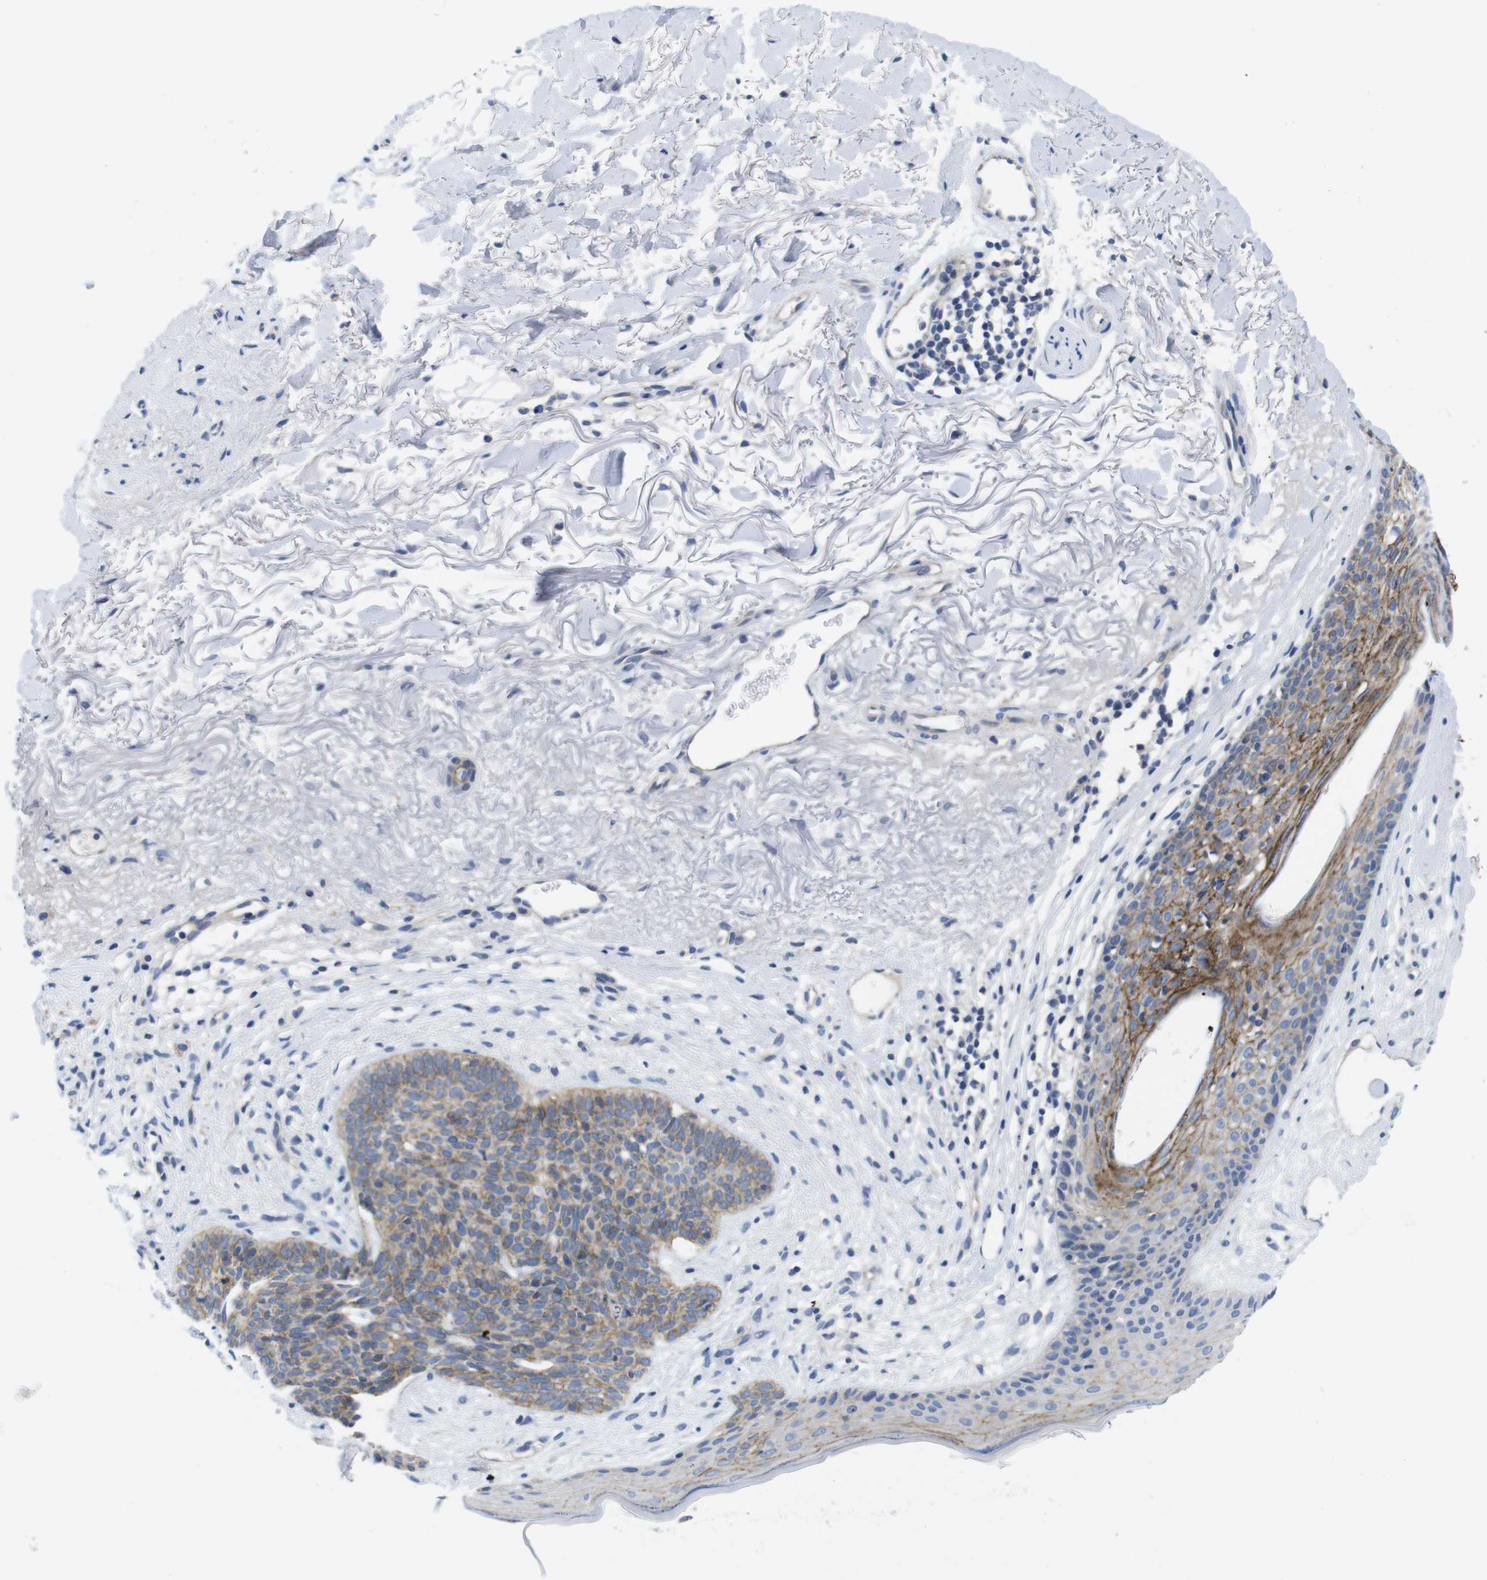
{"staining": {"intensity": "moderate", "quantity": ">75%", "location": "cytoplasmic/membranous"}, "tissue": "skin cancer", "cell_type": "Tumor cells", "image_type": "cancer", "snomed": [{"axis": "morphology", "description": "Normal tissue, NOS"}, {"axis": "morphology", "description": "Basal cell carcinoma"}, {"axis": "topography", "description": "Skin"}], "caption": "A medium amount of moderate cytoplasmic/membranous expression is seen in approximately >75% of tumor cells in skin cancer tissue.", "gene": "SCRIB", "patient": {"sex": "female", "age": 70}}